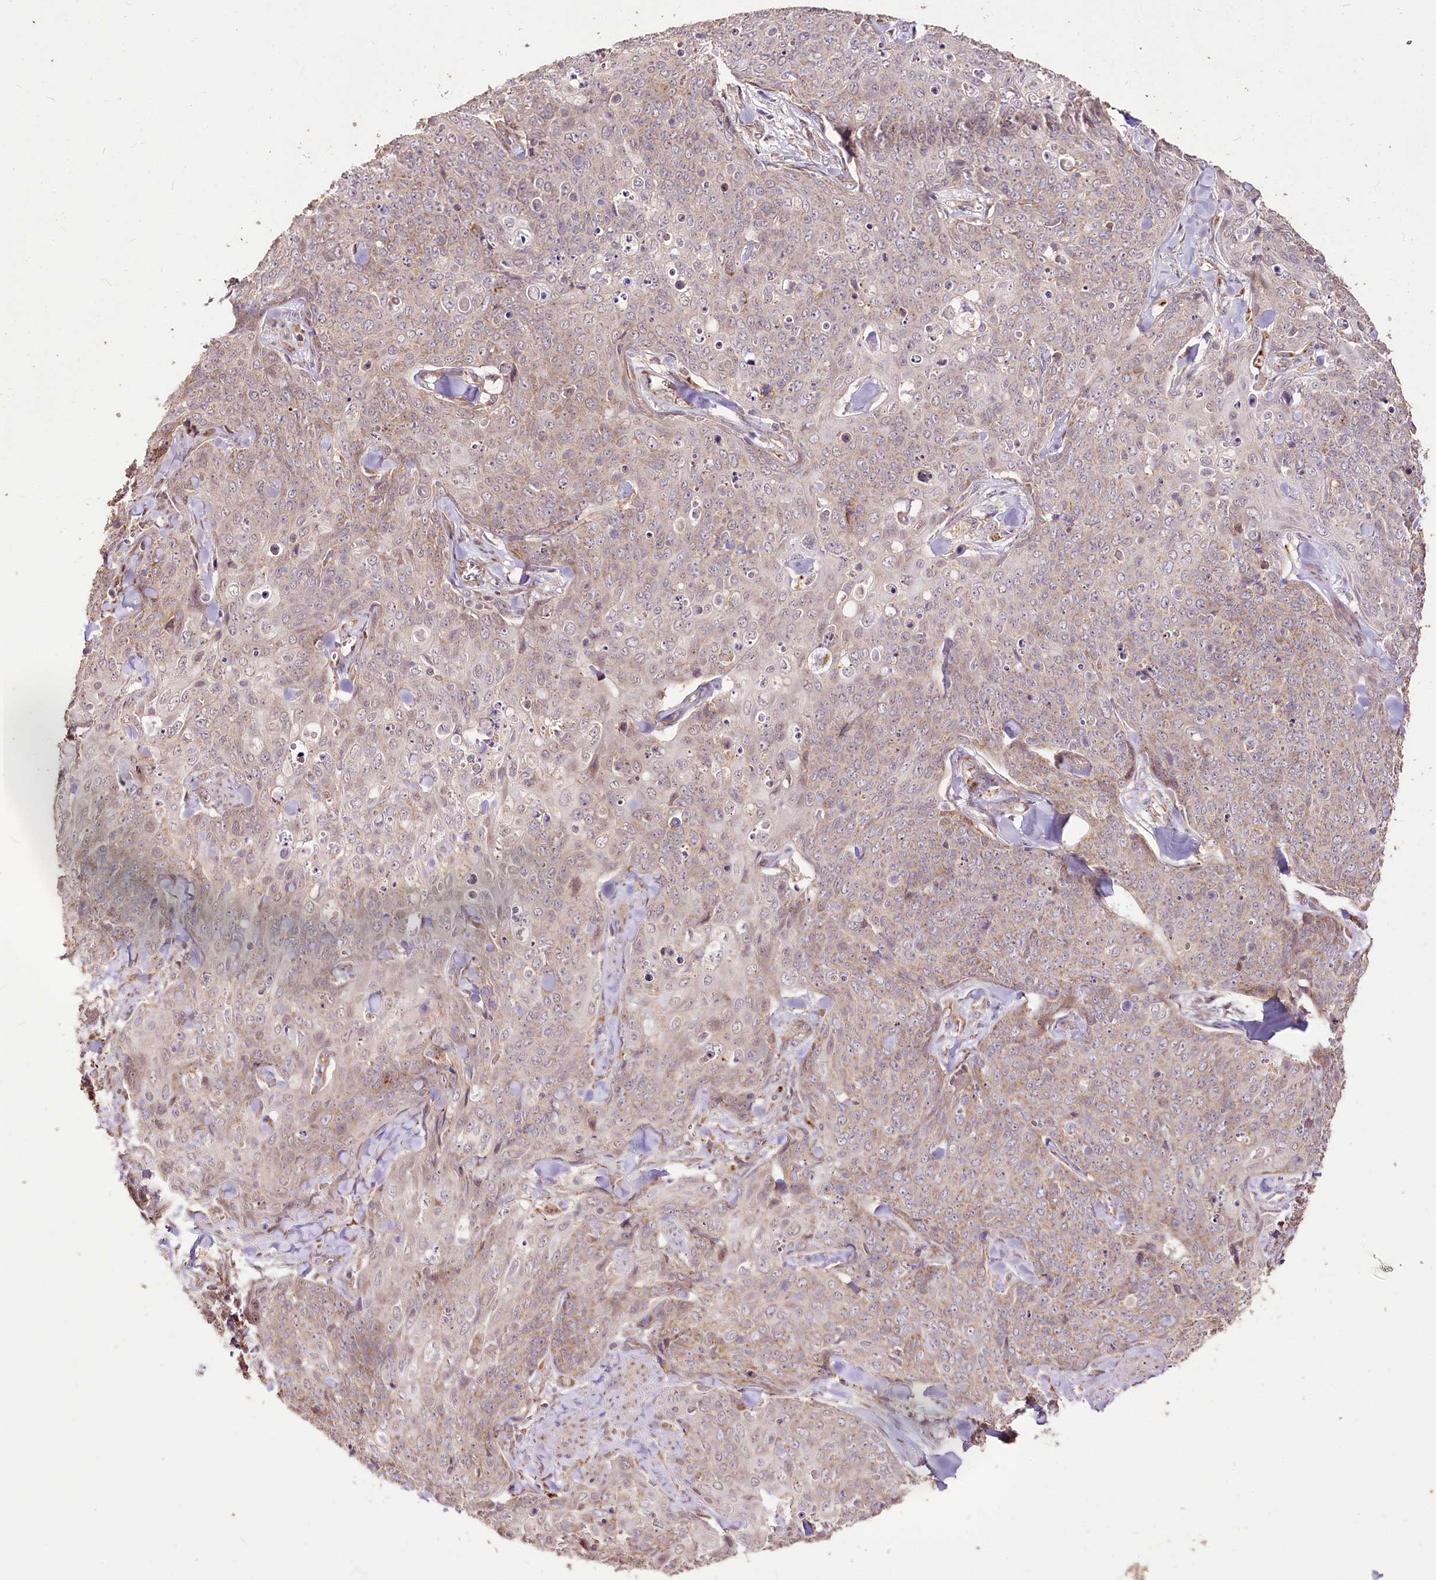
{"staining": {"intensity": "negative", "quantity": "none", "location": "none"}, "tissue": "skin cancer", "cell_type": "Tumor cells", "image_type": "cancer", "snomed": [{"axis": "morphology", "description": "Squamous cell carcinoma, NOS"}, {"axis": "topography", "description": "Skin"}, {"axis": "topography", "description": "Vulva"}], "caption": "Immunohistochemistry (IHC) histopathology image of skin cancer stained for a protein (brown), which shows no positivity in tumor cells. (Stains: DAB (3,3'-diaminobenzidine) immunohistochemistry (IHC) with hematoxylin counter stain, Microscopy: brightfield microscopy at high magnification).", "gene": "CARD19", "patient": {"sex": "female", "age": 85}}